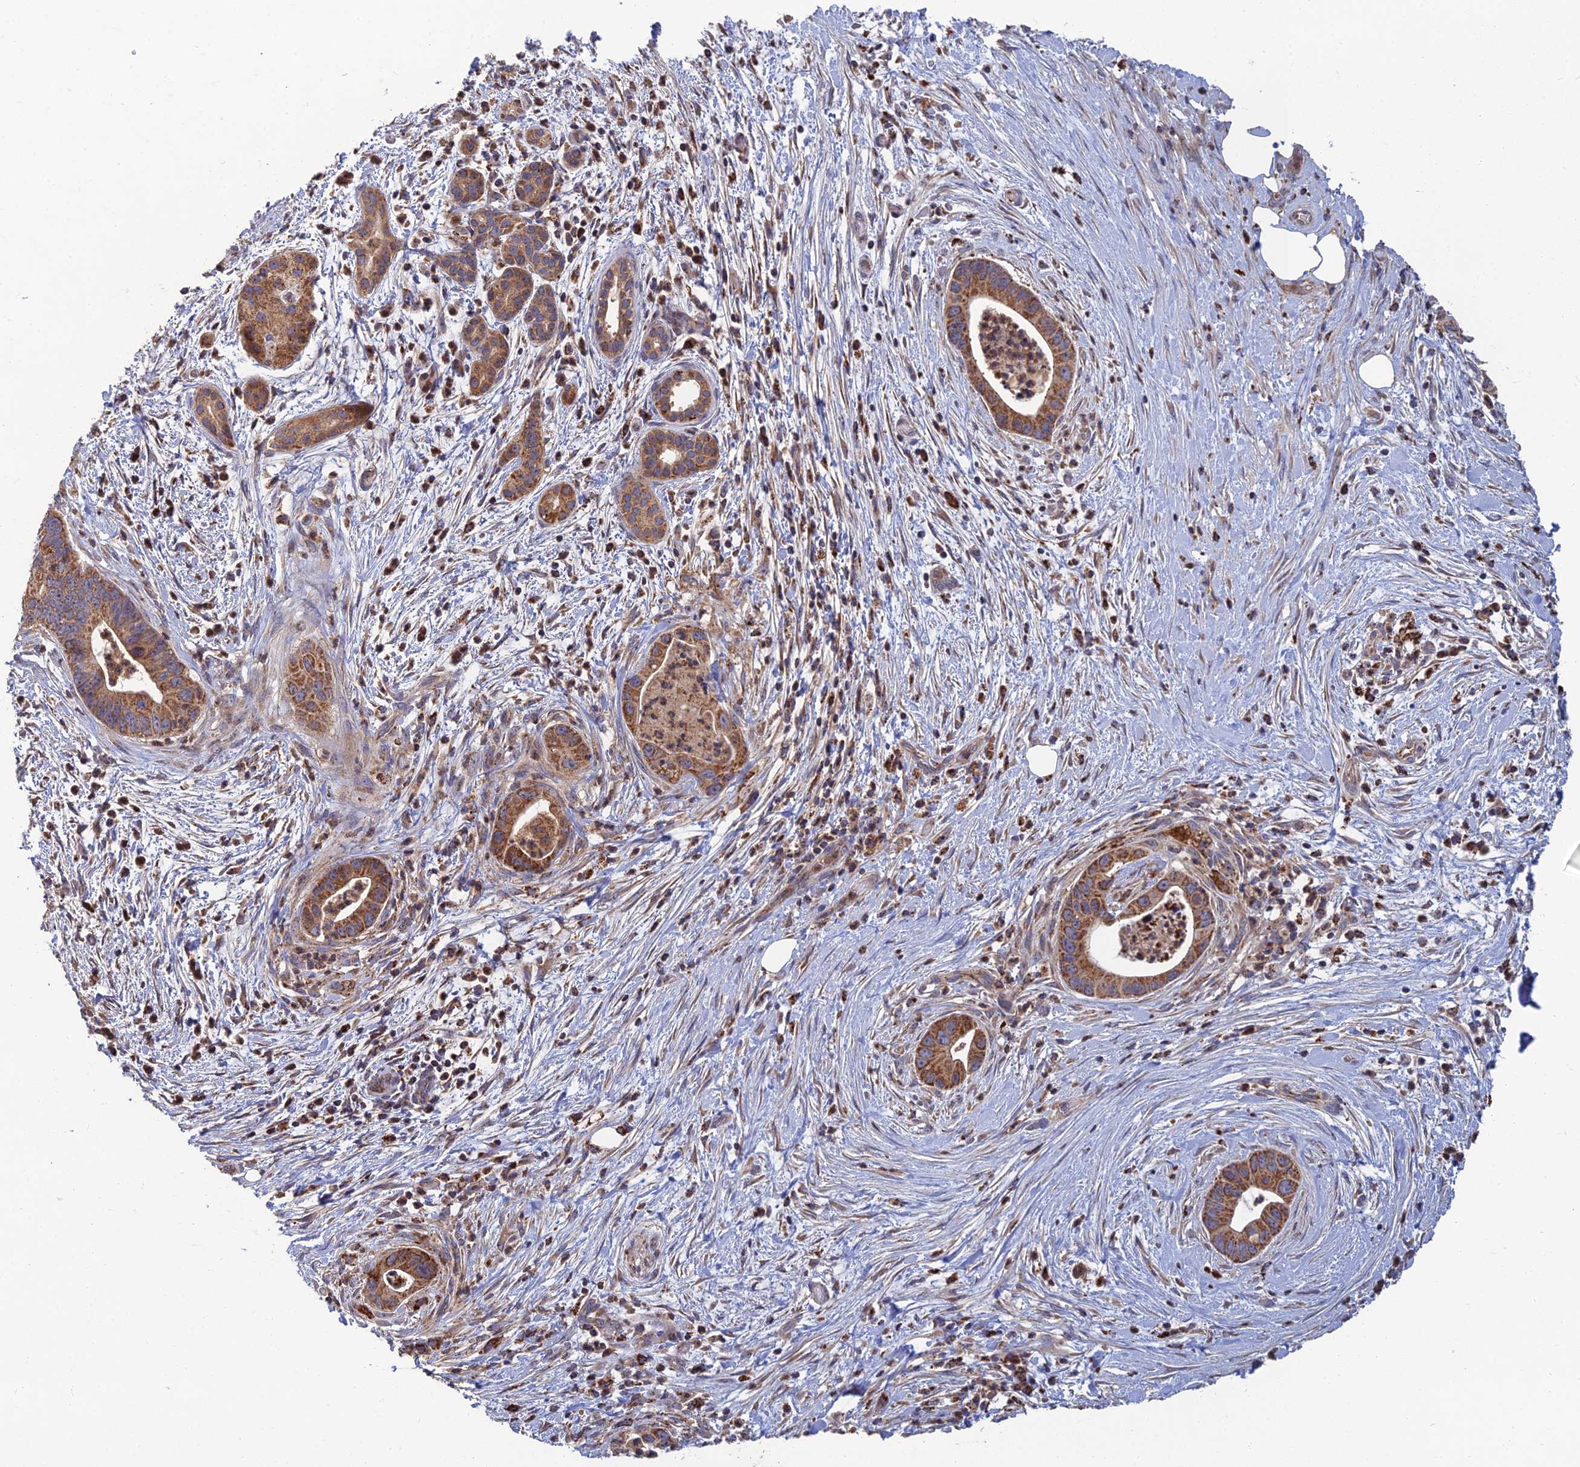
{"staining": {"intensity": "strong", "quantity": ">75%", "location": "cytoplasmic/membranous"}, "tissue": "pancreatic cancer", "cell_type": "Tumor cells", "image_type": "cancer", "snomed": [{"axis": "morphology", "description": "Adenocarcinoma, NOS"}, {"axis": "topography", "description": "Pancreas"}], "caption": "Immunohistochemistry (IHC) of human pancreatic cancer shows high levels of strong cytoplasmic/membranous staining in about >75% of tumor cells. (Stains: DAB in brown, nuclei in blue, Microscopy: brightfield microscopy at high magnification).", "gene": "RIC8B", "patient": {"sex": "male", "age": 73}}